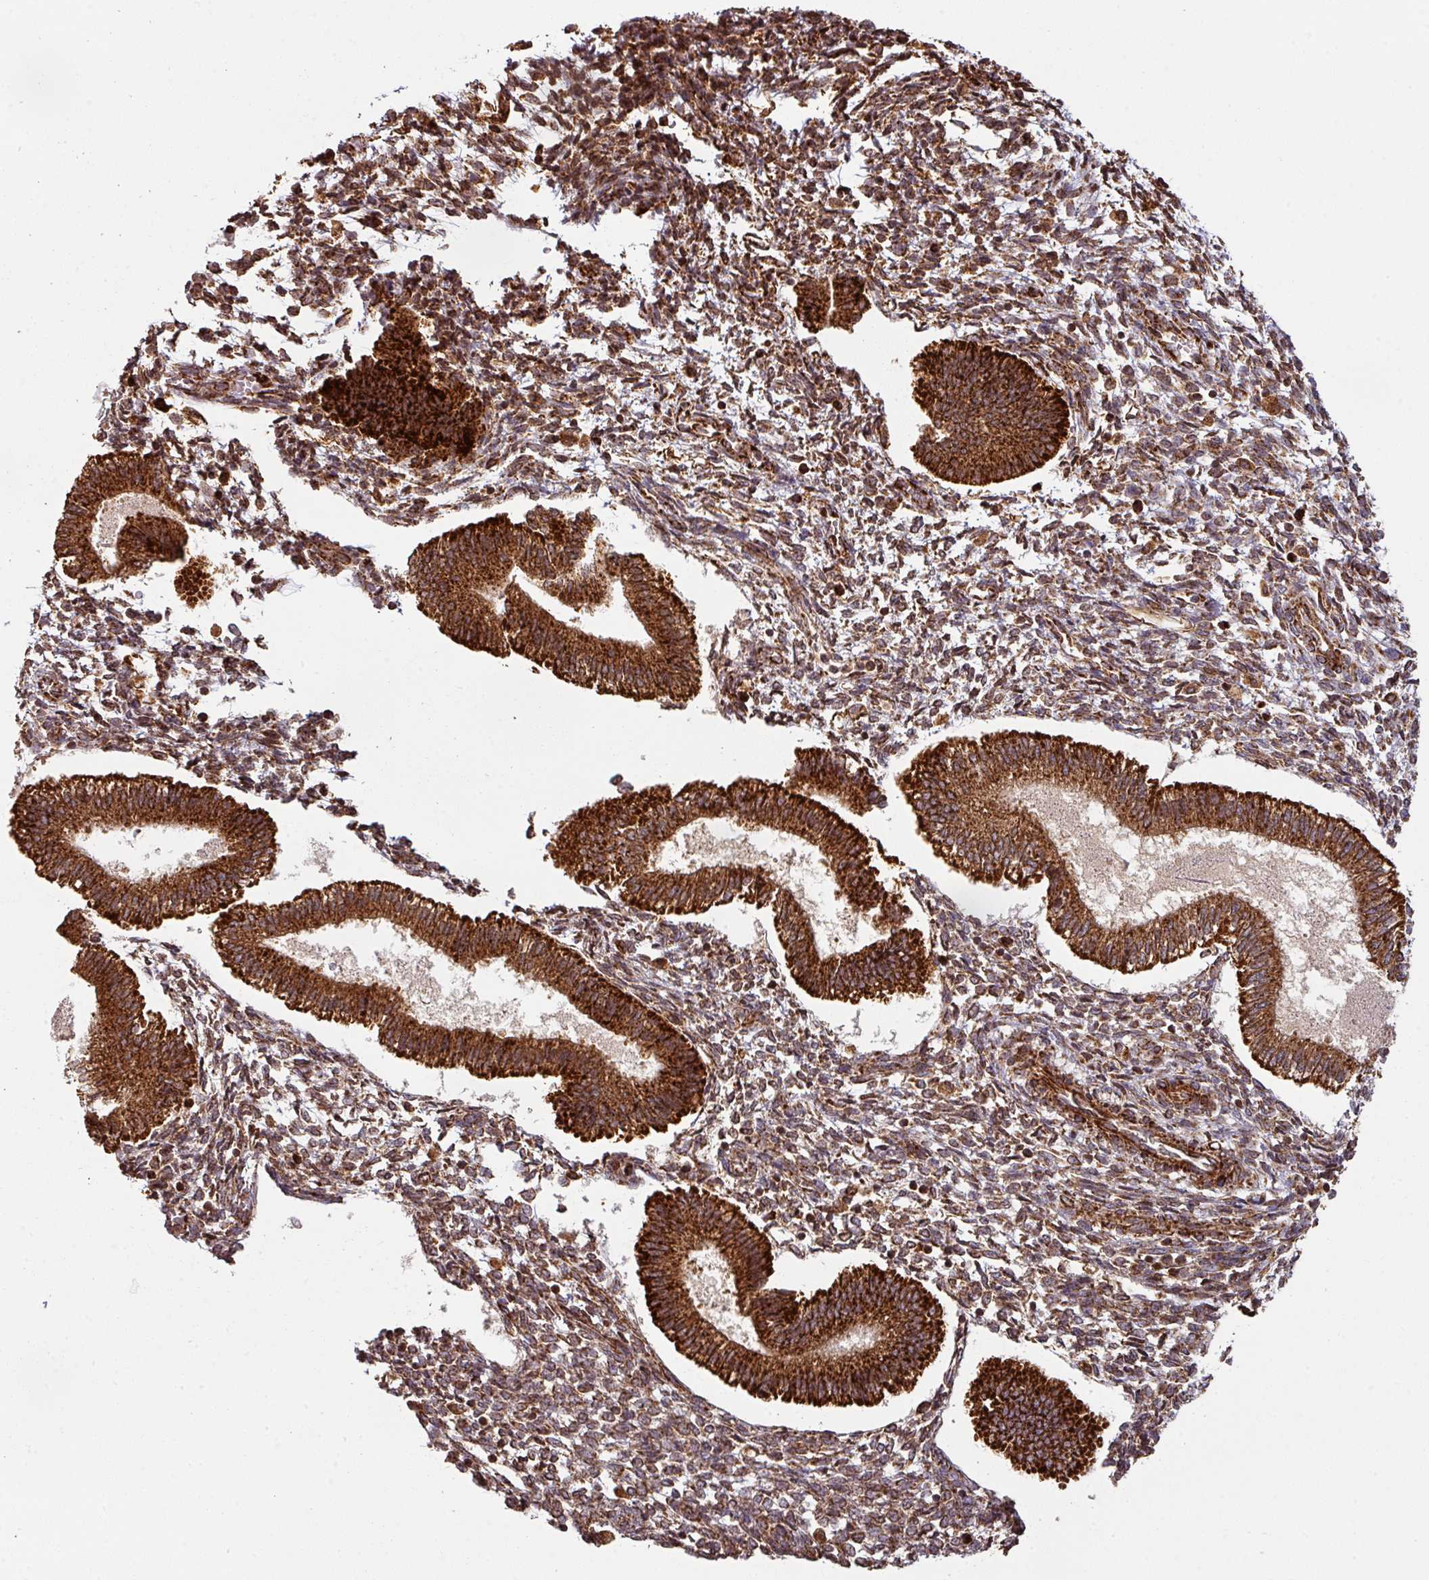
{"staining": {"intensity": "strong", "quantity": "25%-75%", "location": "cytoplasmic/membranous"}, "tissue": "endometrium", "cell_type": "Cells in endometrial stroma", "image_type": "normal", "snomed": [{"axis": "morphology", "description": "Normal tissue, NOS"}, {"axis": "topography", "description": "Endometrium"}], "caption": "A micrograph showing strong cytoplasmic/membranous staining in approximately 25%-75% of cells in endometrial stroma in unremarkable endometrium, as visualized by brown immunohistochemical staining.", "gene": "TRAP1", "patient": {"sex": "female", "age": 25}}